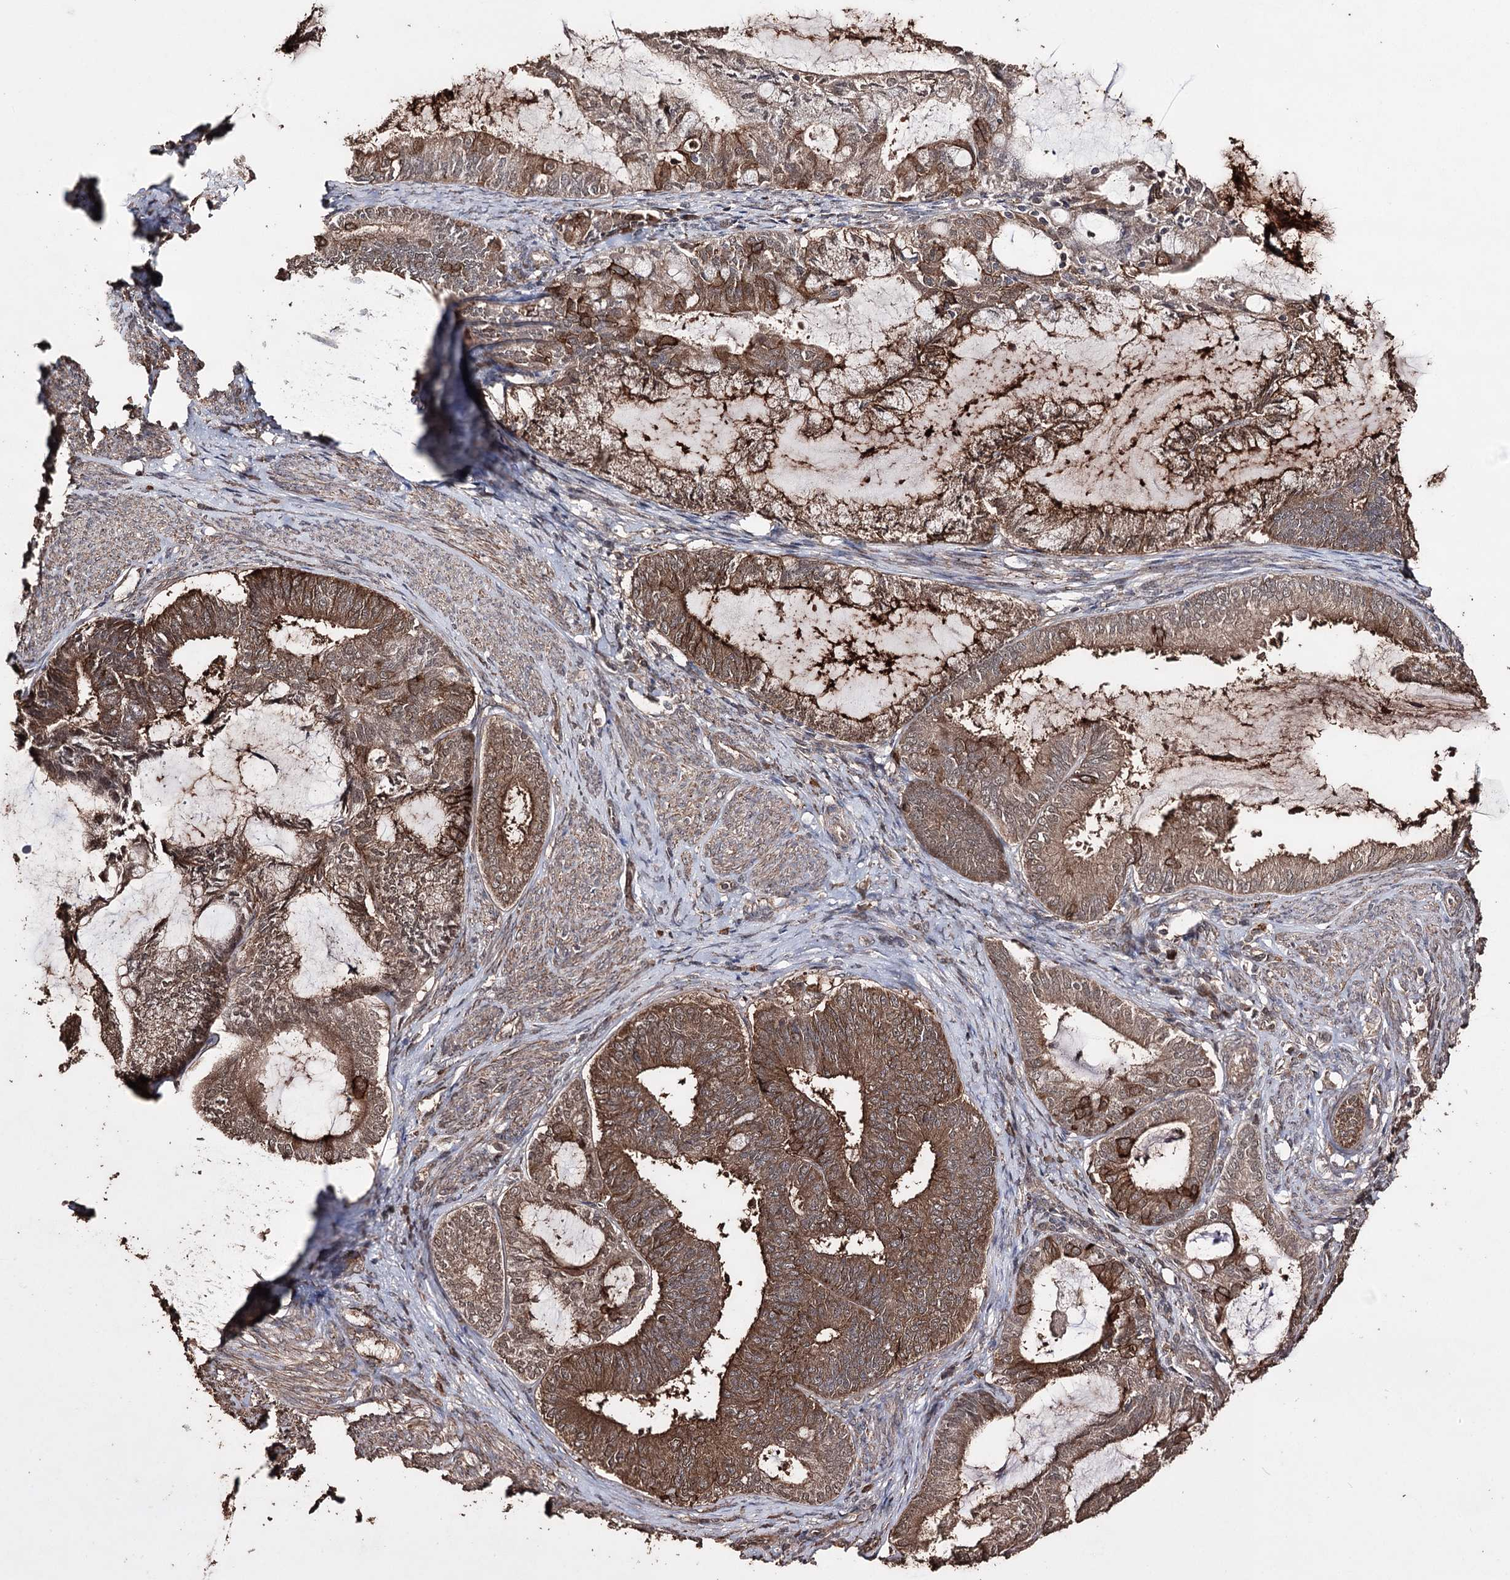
{"staining": {"intensity": "moderate", "quantity": ">75%", "location": "cytoplasmic/membranous"}, "tissue": "endometrial cancer", "cell_type": "Tumor cells", "image_type": "cancer", "snomed": [{"axis": "morphology", "description": "Adenocarcinoma, NOS"}, {"axis": "topography", "description": "Endometrium"}], "caption": "Protein staining exhibits moderate cytoplasmic/membranous expression in approximately >75% of tumor cells in endometrial cancer.", "gene": "ZNF662", "patient": {"sex": "female", "age": 86}}